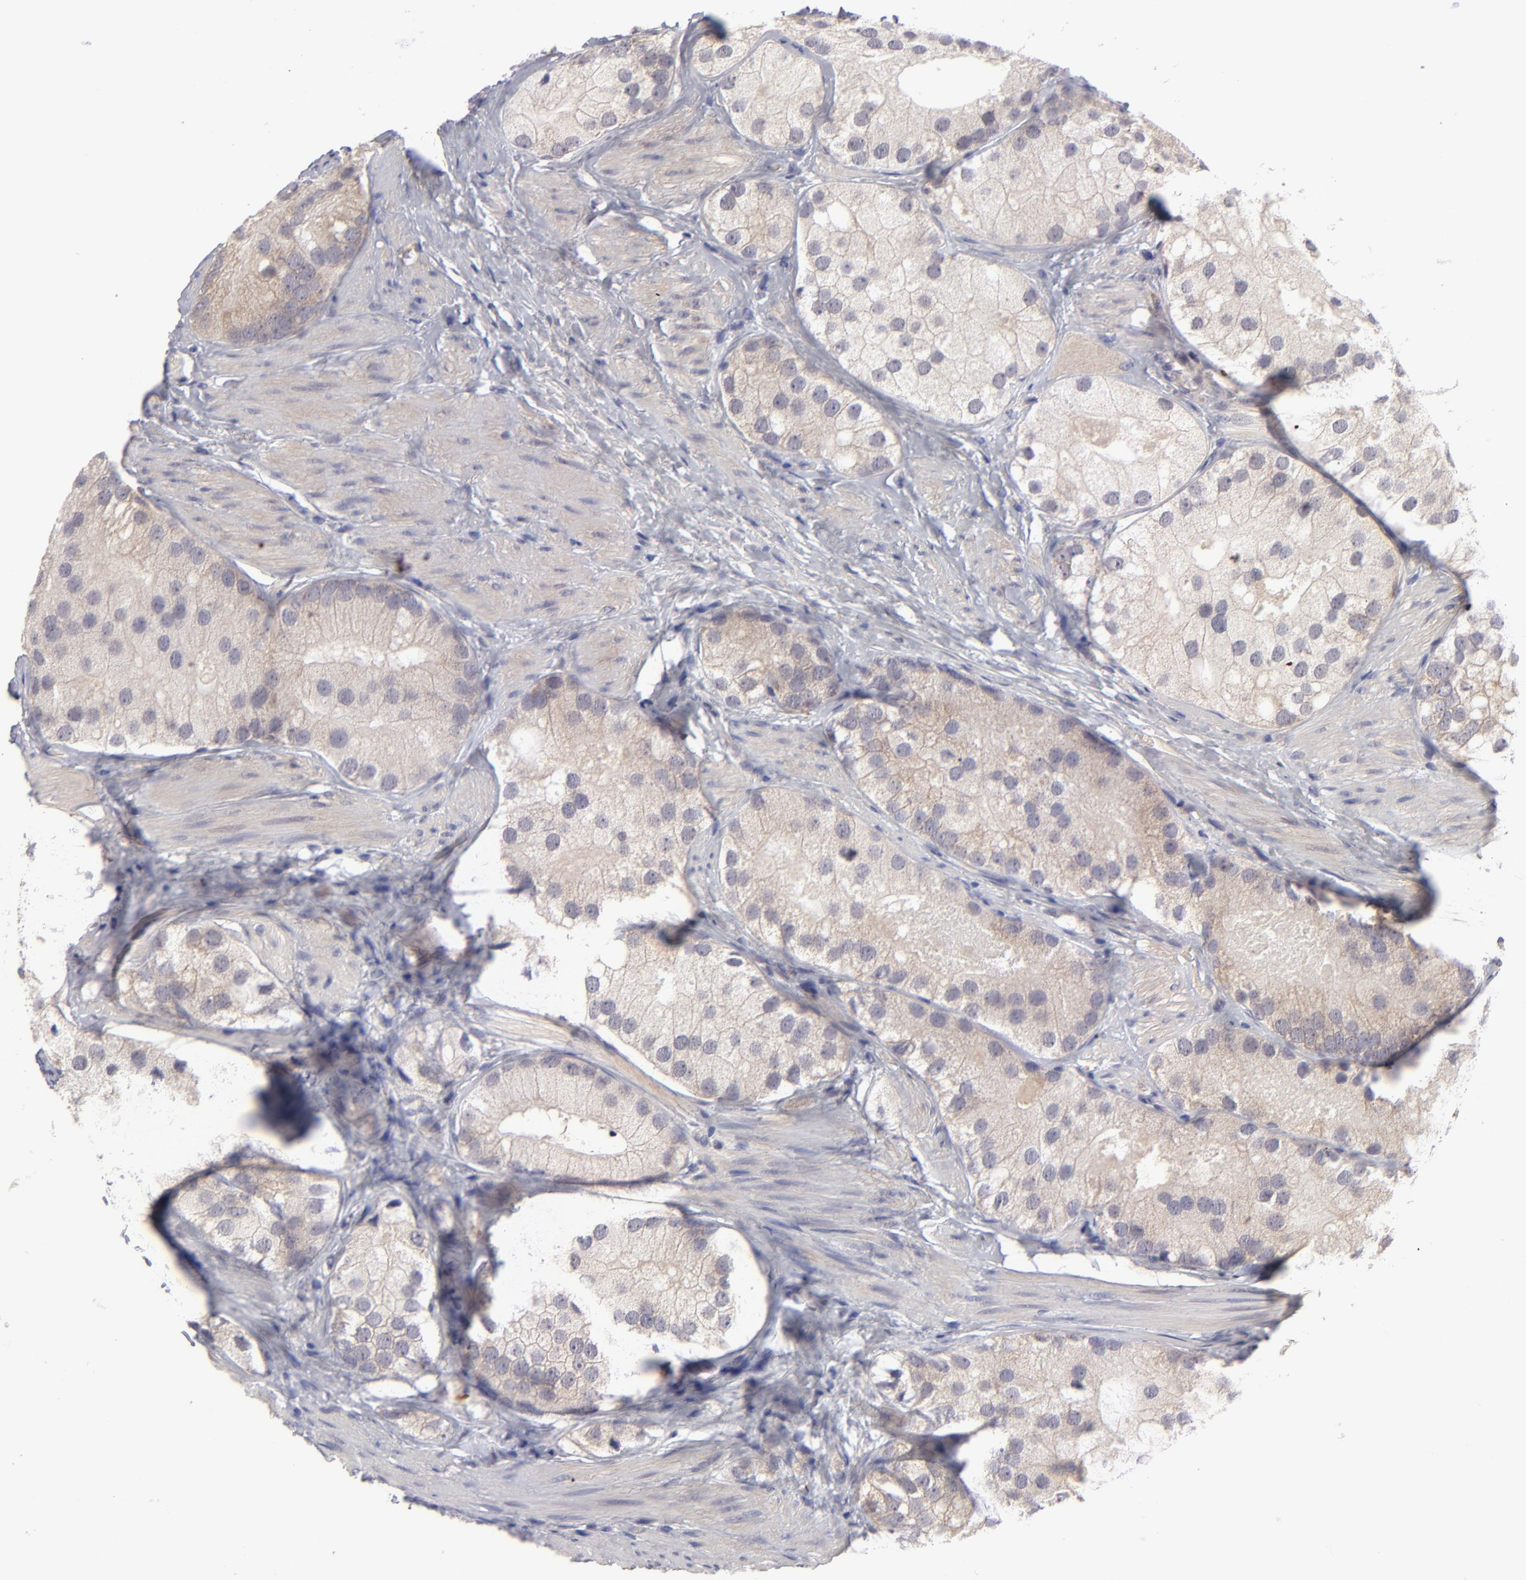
{"staining": {"intensity": "weak", "quantity": ">75%", "location": "cytoplasmic/membranous"}, "tissue": "prostate cancer", "cell_type": "Tumor cells", "image_type": "cancer", "snomed": [{"axis": "morphology", "description": "Adenocarcinoma, Low grade"}, {"axis": "topography", "description": "Prostate"}], "caption": "Adenocarcinoma (low-grade) (prostate) tissue displays weak cytoplasmic/membranous positivity in approximately >75% of tumor cells, visualized by immunohistochemistry. Immunohistochemistry (ihc) stains the protein in brown and the nuclei are stained blue.", "gene": "HCCS", "patient": {"sex": "male", "age": 69}}